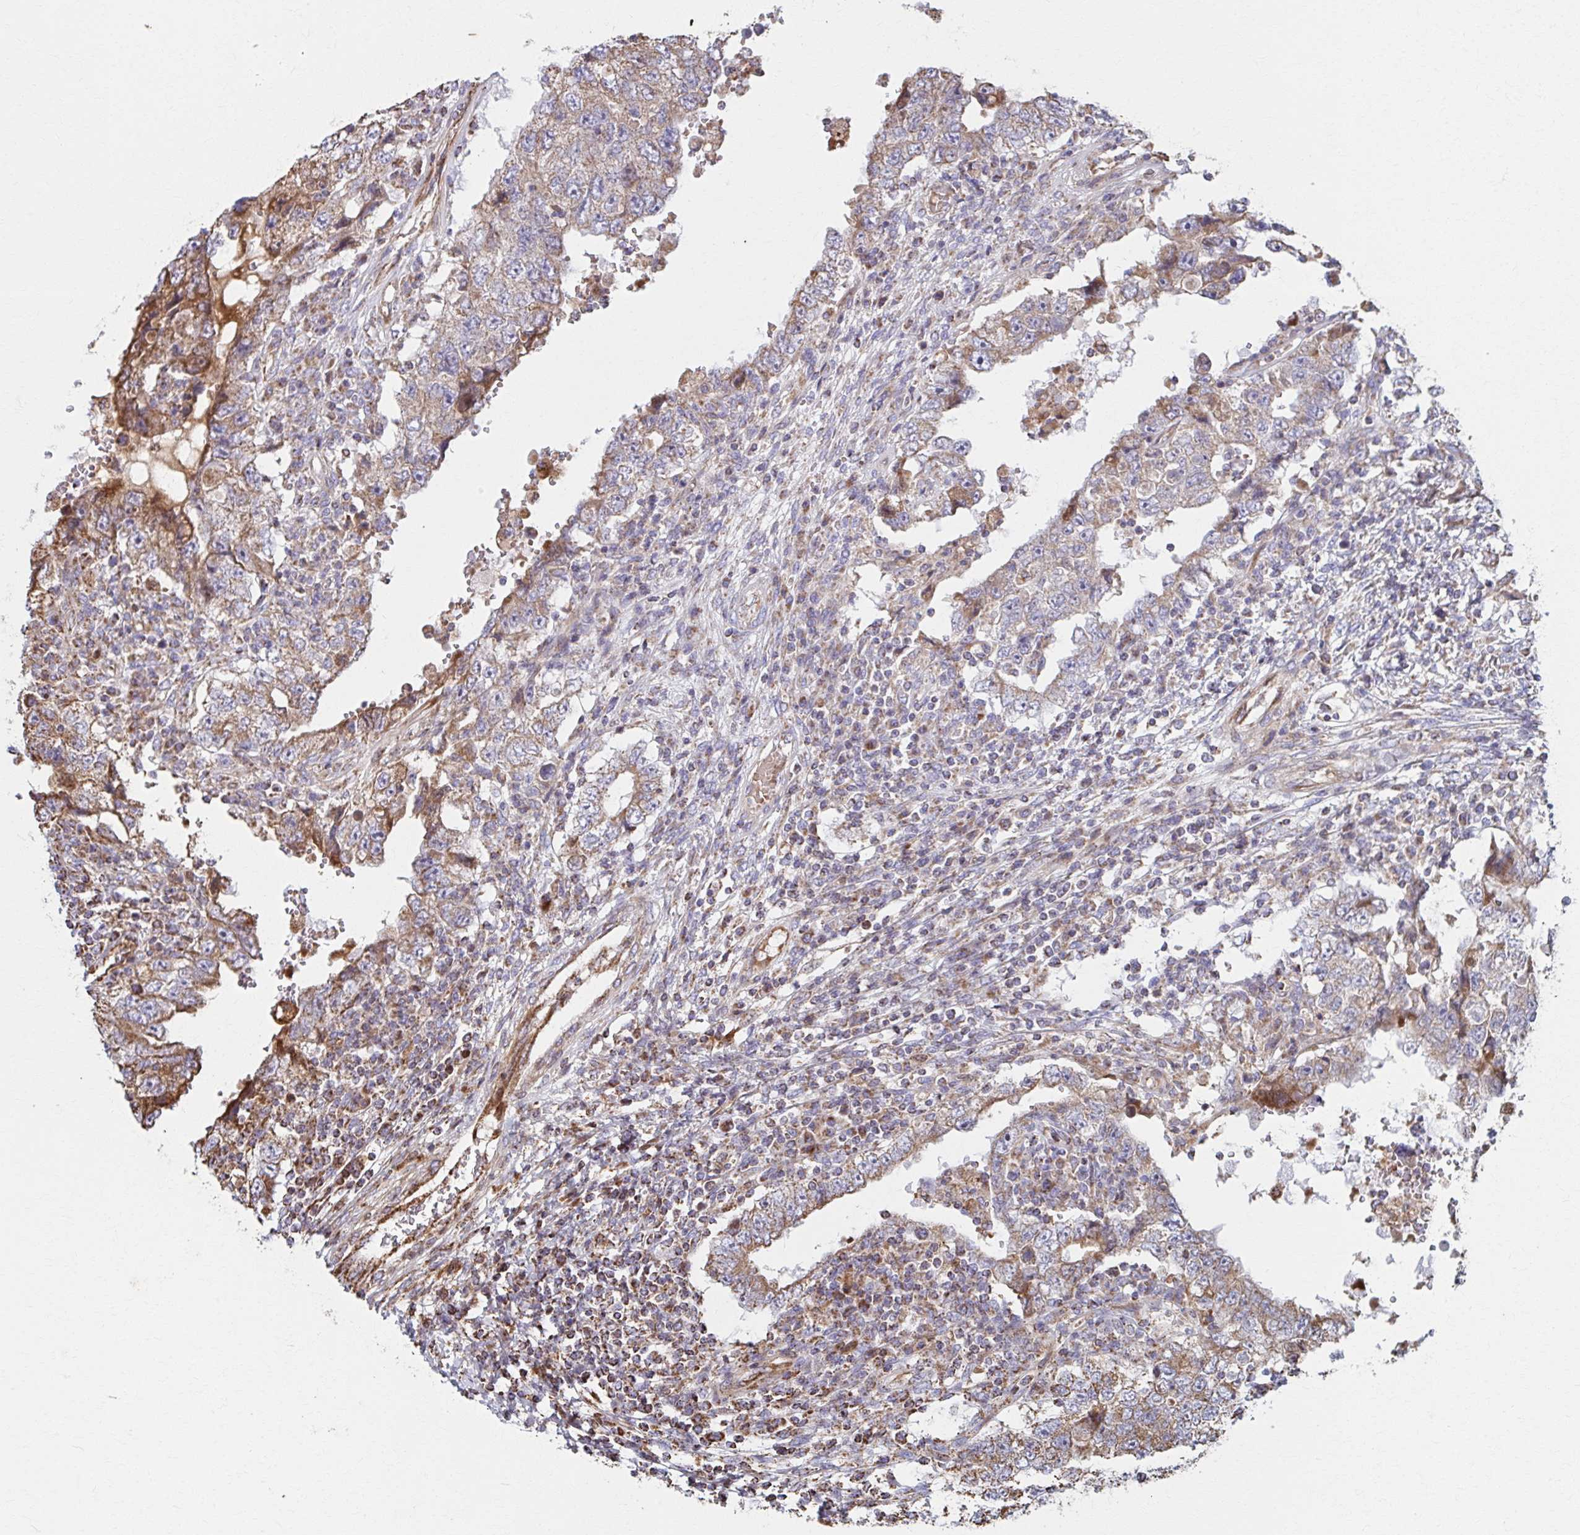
{"staining": {"intensity": "moderate", "quantity": "25%-75%", "location": "cytoplasmic/membranous"}, "tissue": "testis cancer", "cell_type": "Tumor cells", "image_type": "cancer", "snomed": [{"axis": "morphology", "description": "Carcinoma, Embryonal, NOS"}, {"axis": "topography", "description": "Testis"}], "caption": "Brown immunohistochemical staining in testis cancer shows moderate cytoplasmic/membranous positivity in approximately 25%-75% of tumor cells. (DAB IHC, brown staining for protein, blue staining for nuclei).", "gene": "SAT1", "patient": {"sex": "male", "age": 26}}